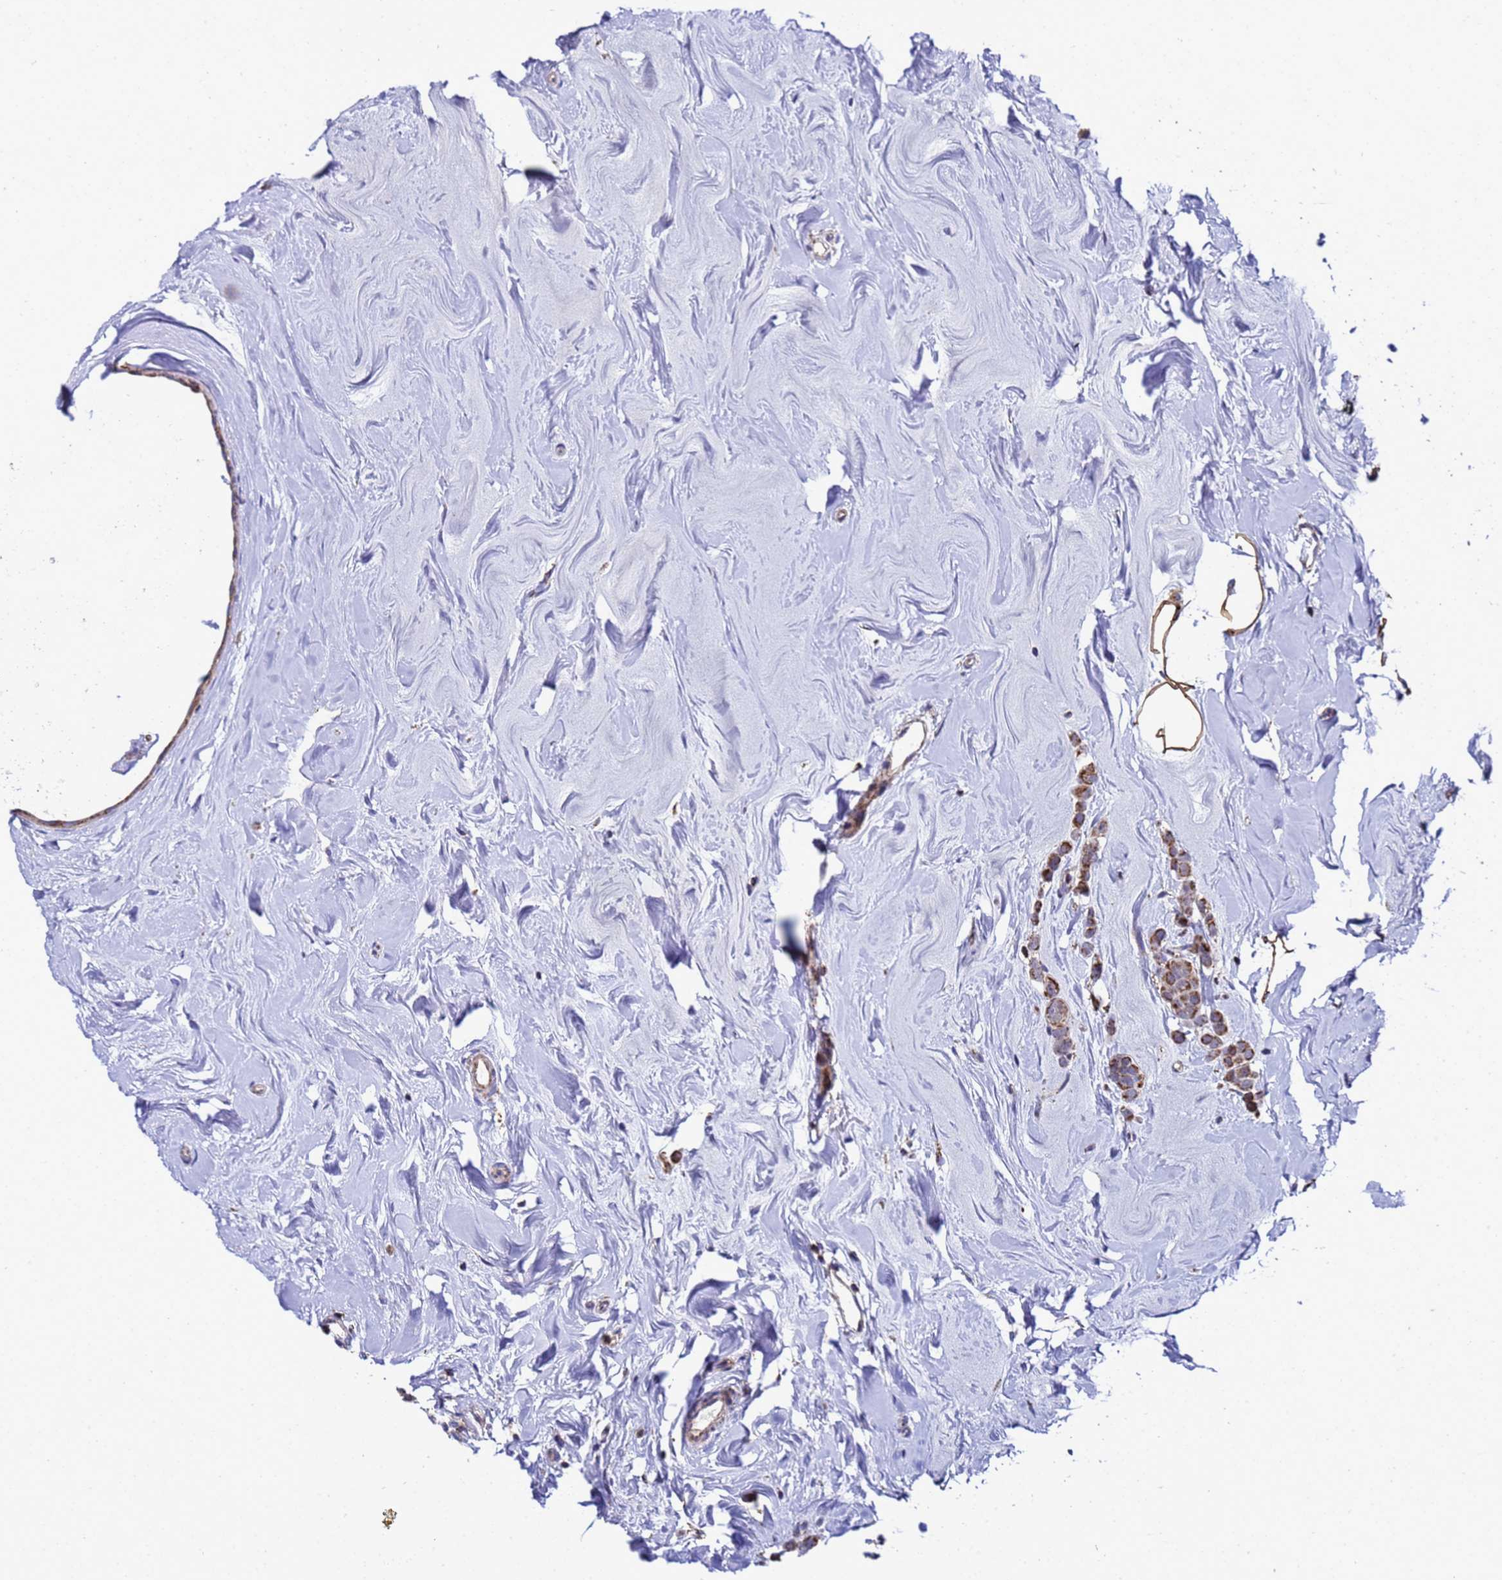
{"staining": {"intensity": "moderate", "quantity": ">75%", "location": "cytoplasmic/membranous"}, "tissue": "breast cancer", "cell_type": "Tumor cells", "image_type": "cancer", "snomed": [{"axis": "morphology", "description": "Lobular carcinoma"}, {"axis": "topography", "description": "Breast"}], "caption": "Immunohistochemistry (DAB) staining of lobular carcinoma (breast) reveals moderate cytoplasmic/membranous protein staining in approximately >75% of tumor cells. Using DAB (brown) and hematoxylin (blue) stains, captured at high magnification using brightfield microscopy.", "gene": "MRPS12", "patient": {"sex": "female", "age": 47}}